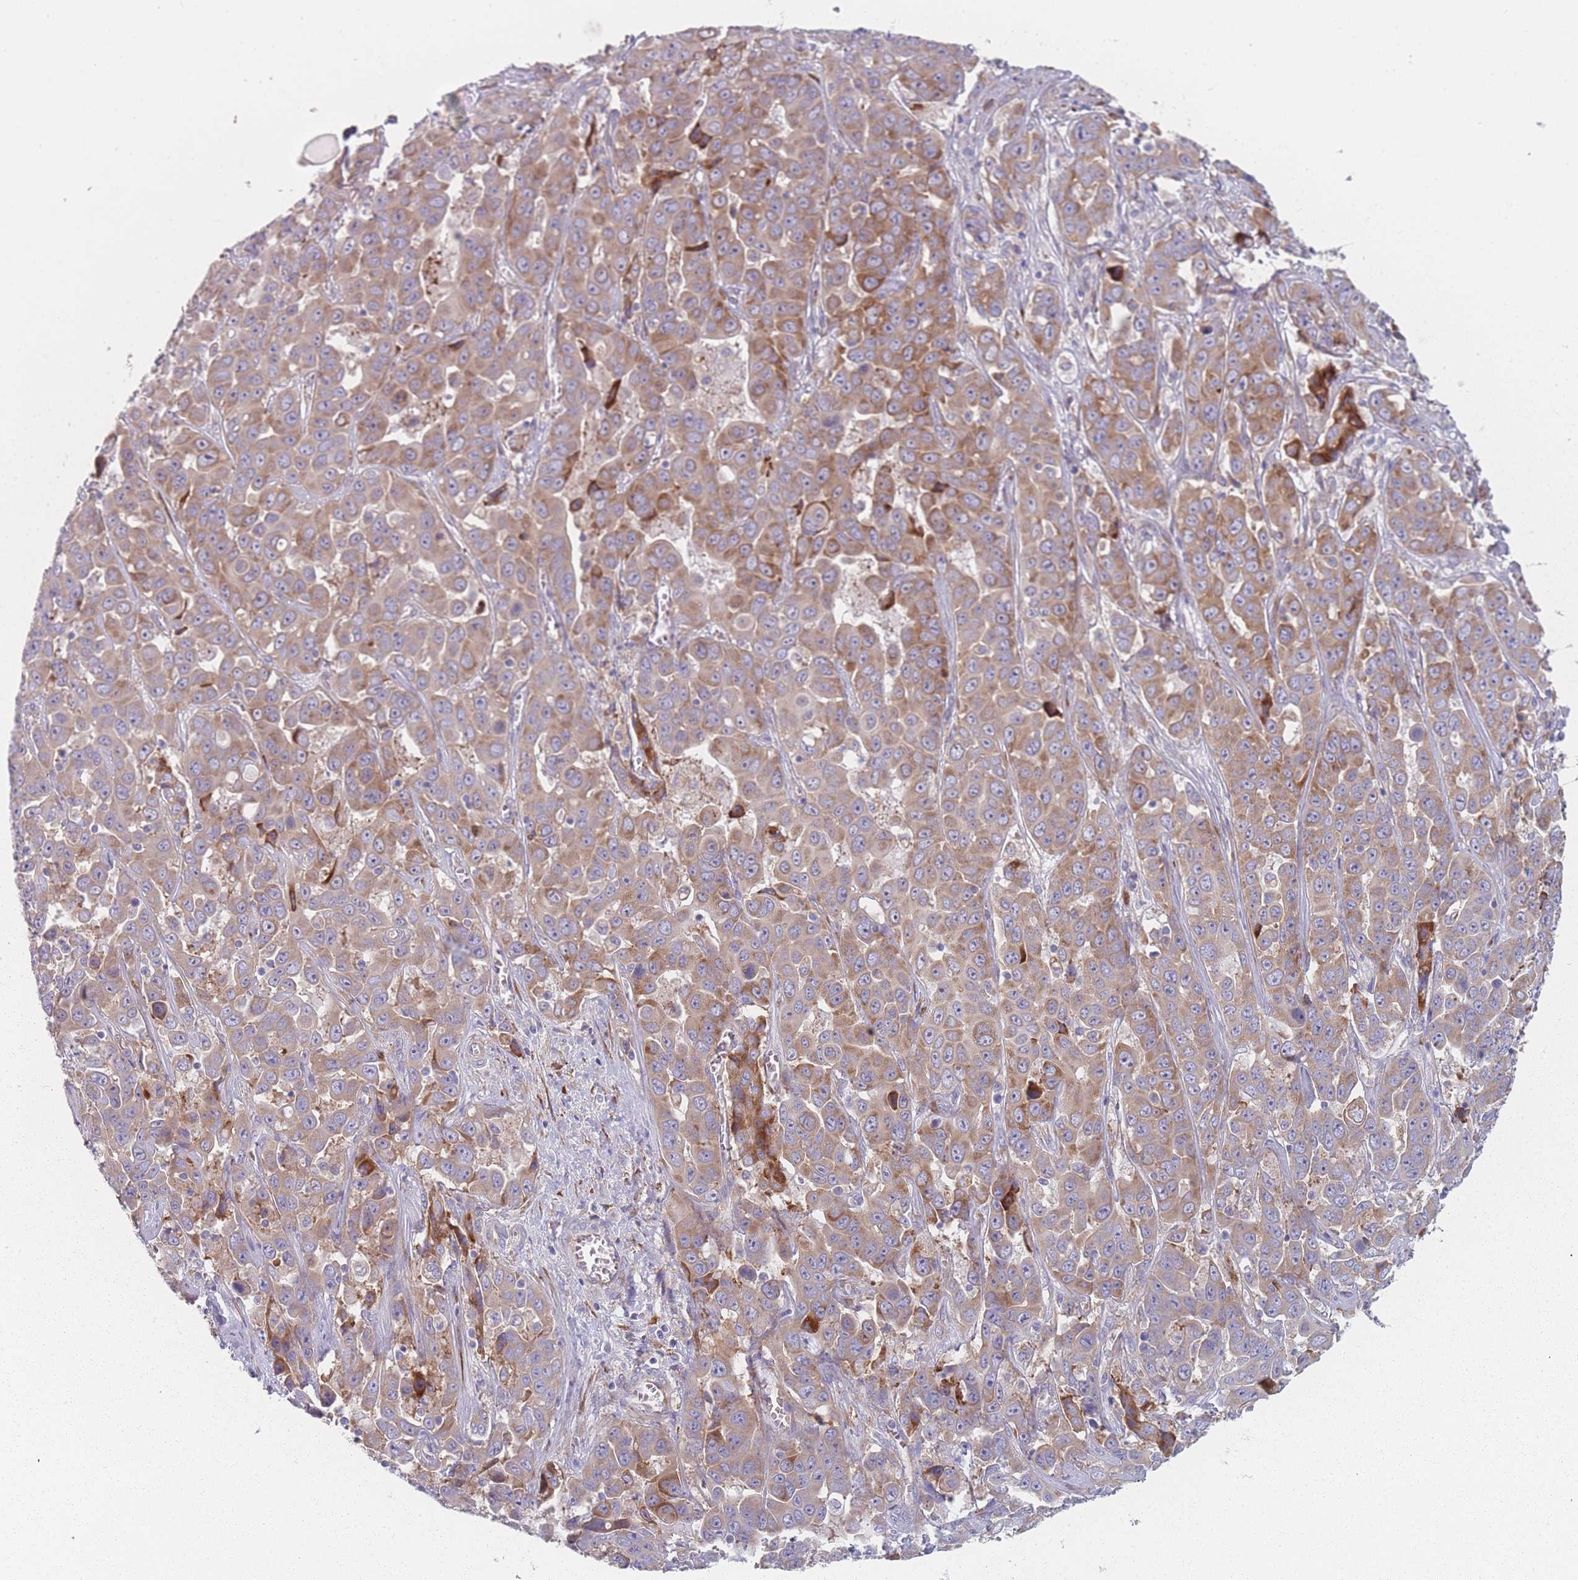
{"staining": {"intensity": "moderate", "quantity": "25%-75%", "location": "cytoplasmic/membranous"}, "tissue": "liver cancer", "cell_type": "Tumor cells", "image_type": "cancer", "snomed": [{"axis": "morphology", "description": "Cholangiocarcinoma"}, {"axis": "topography", "description": "Liver"}], "caption": "Liver cholangiocarcinoma stained with DAB immunohistochemistry displays medium levels of moderate cytoplasmic/membranous expression in about 25%-75% of tumor cells.", "gene": "CACNG5", "patient": {"sex": "female", "age": 52}}